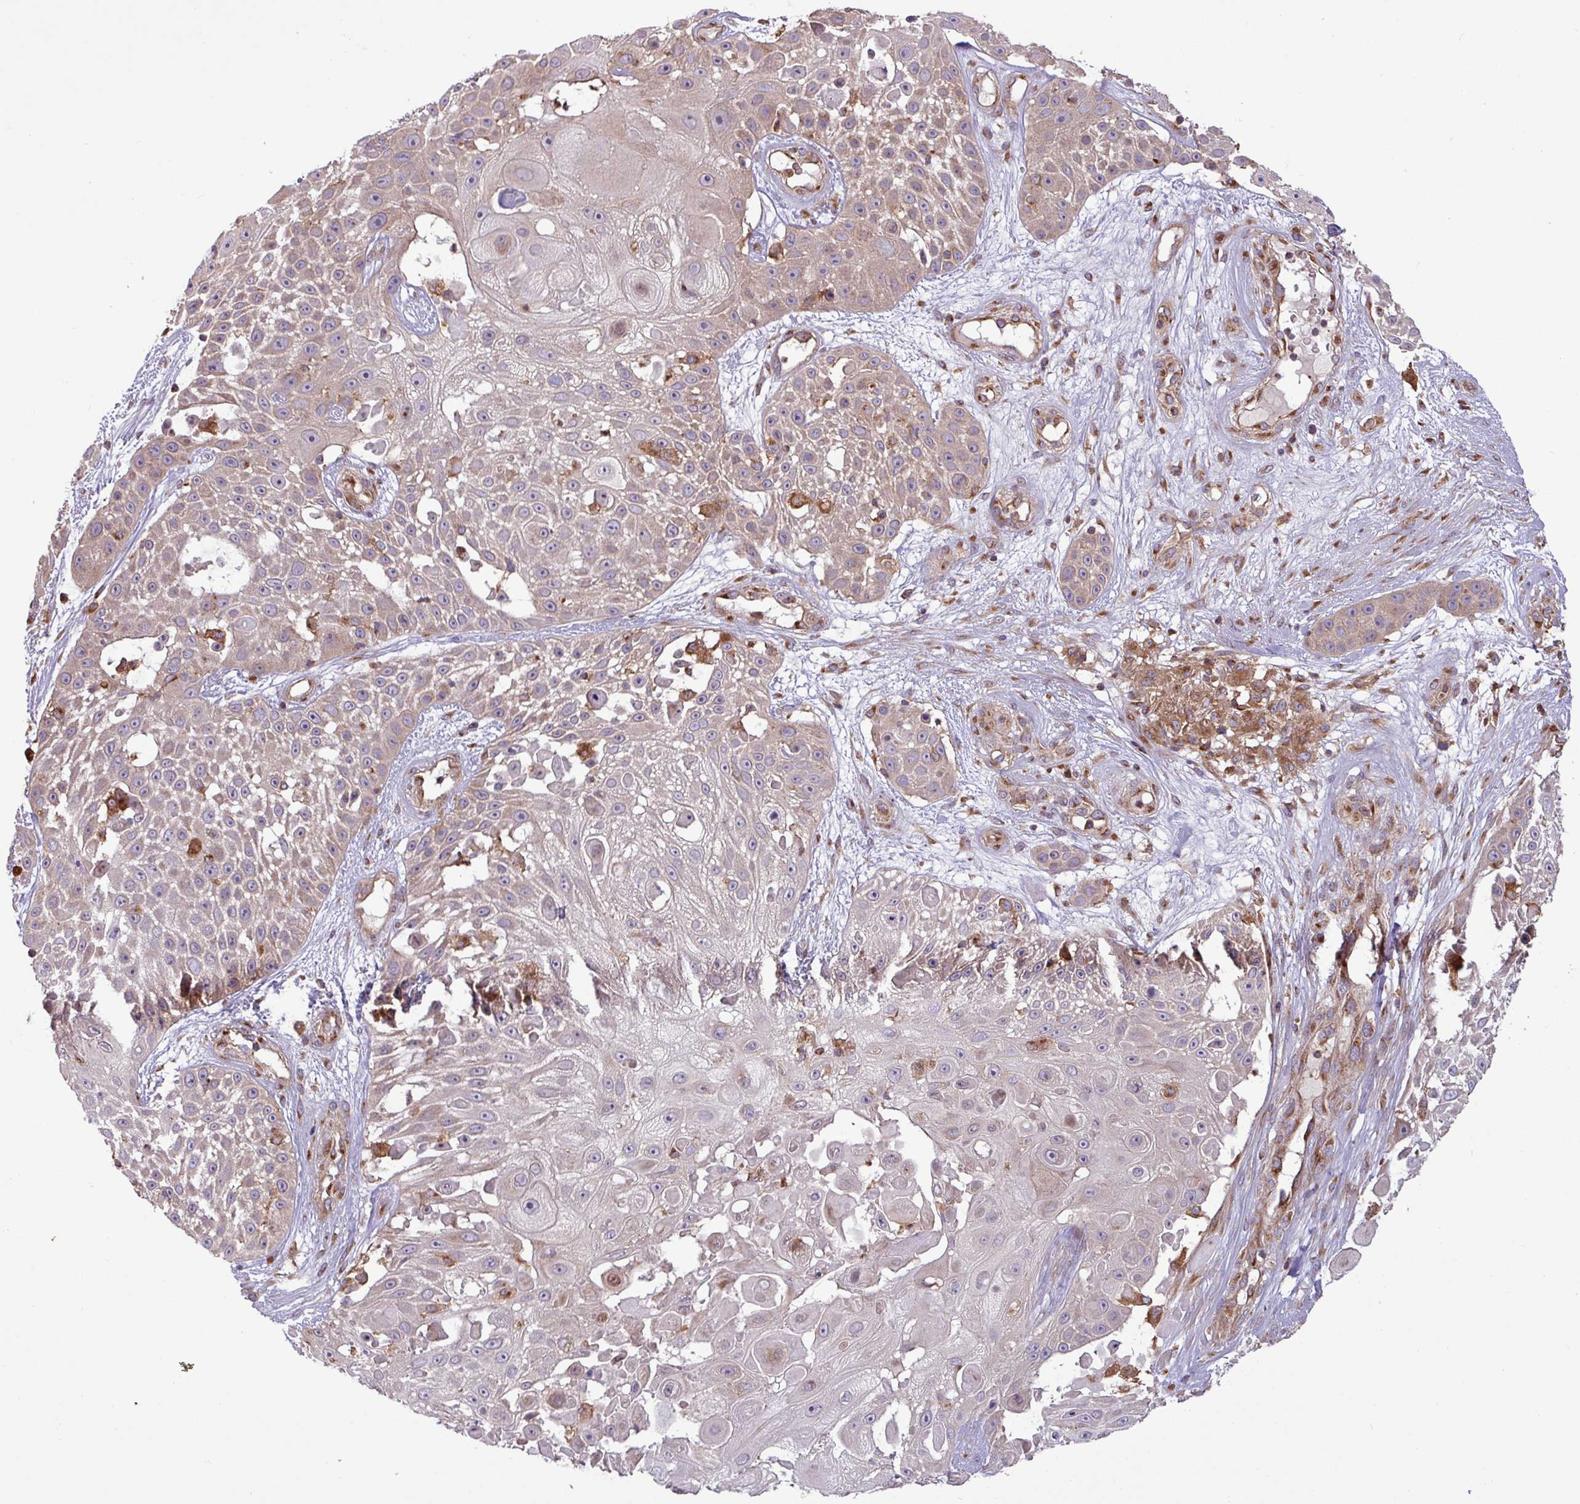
{"staining": {"intensity": "weak", "quantity": "25%-75%", "location": "cytoplasmic/membranous"}, "tissue": "skin cancer", "cell_type": "Tumor cells", "image_type": "cancer", "snomed": [{"axis": "morphology", "description": "Squamous cell carcinoma, NOS"}, {"axis": "topography", "description": "Skin"}], "caption": "Tumor cells show weak cytoplasmic/membranous positivity in approximately 25%-75% of cells in squamous cell carcinoma (skin). The staining is performed using DAB (3,3'-diaminobenzidine) brown chromogen to label protein expression. The nuclei are counter-stained blue using hematoxylin.", "gene": "RAB19", "patient": {"sex": "female", "age": 86}}